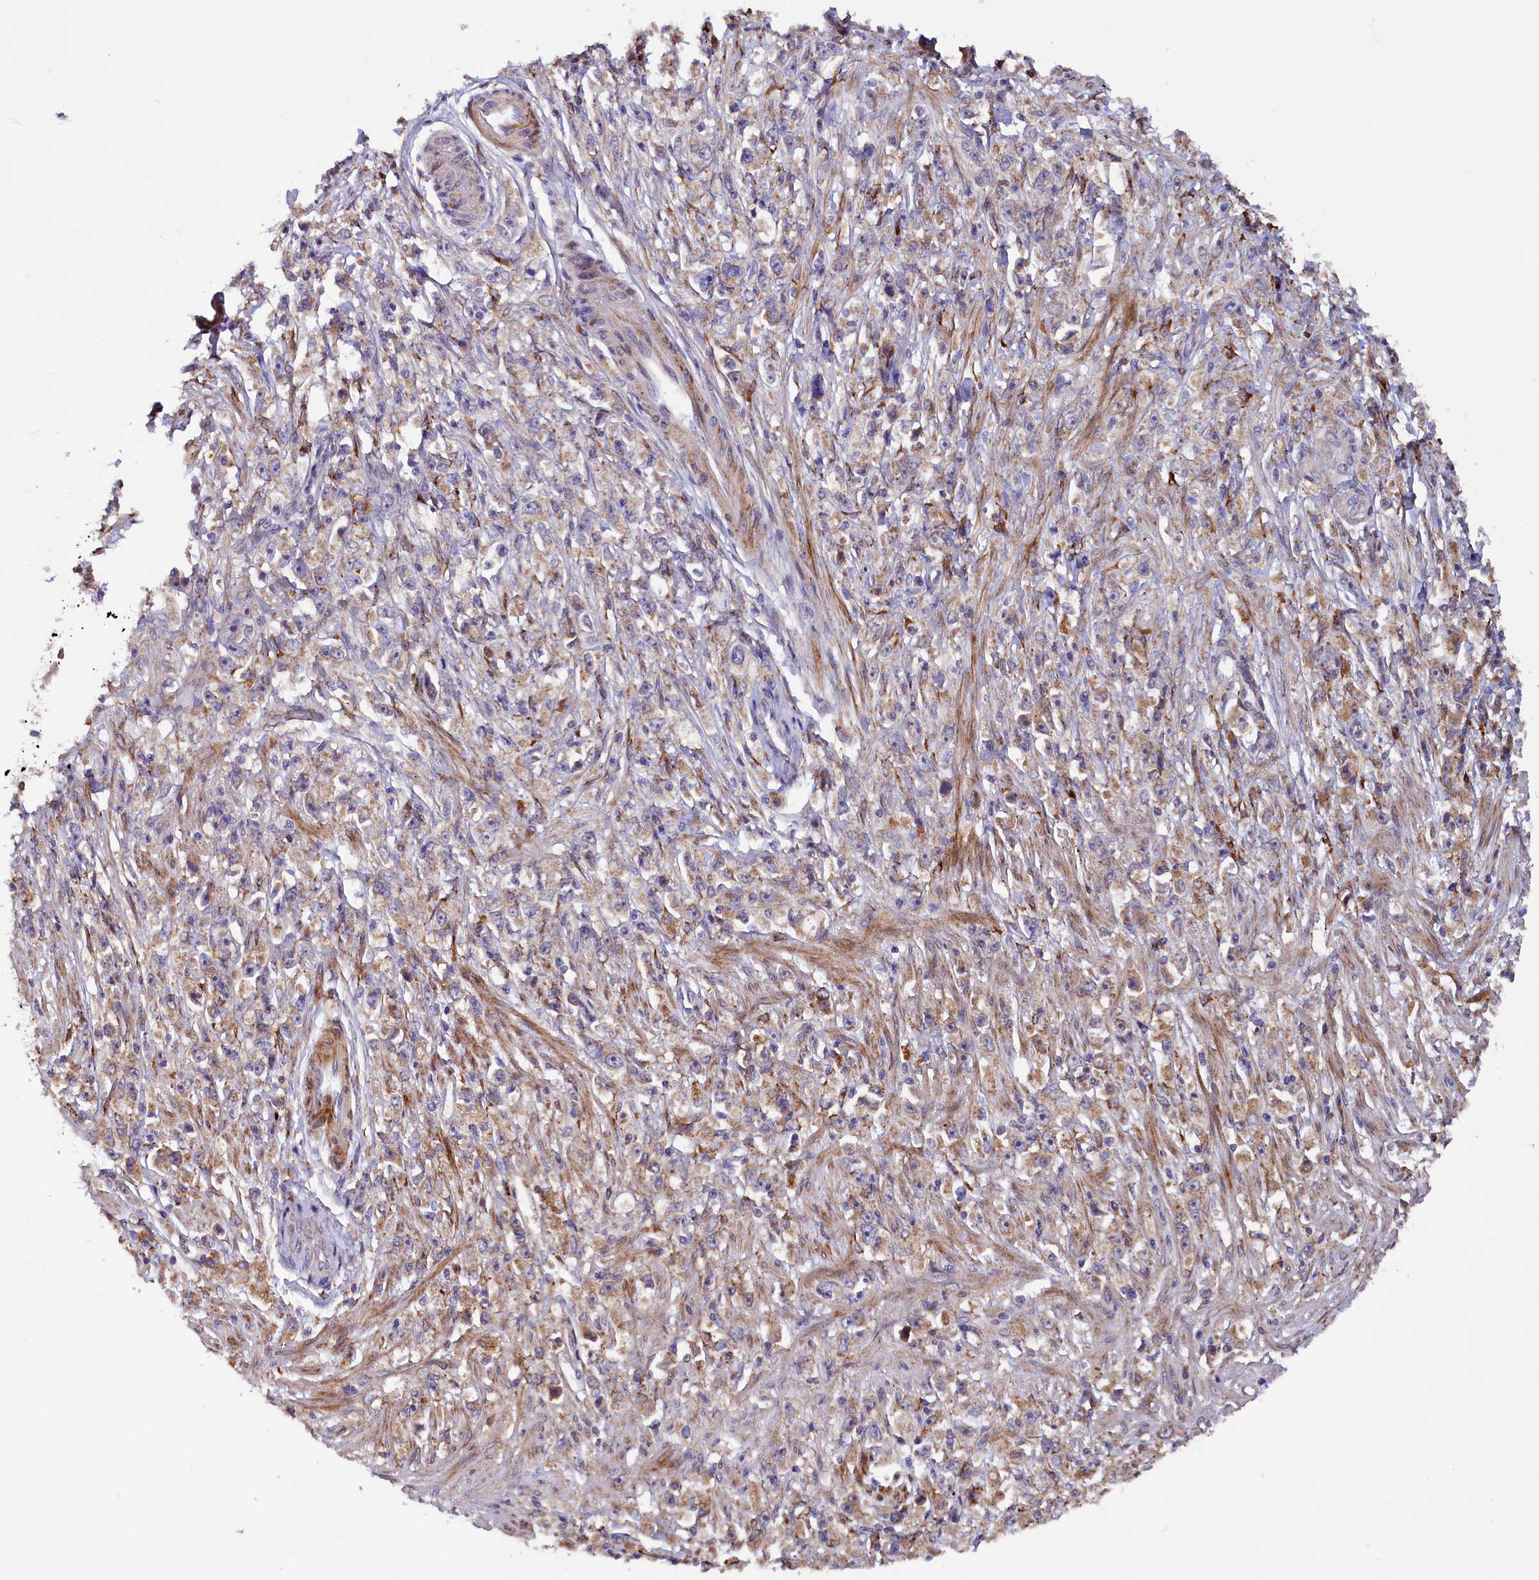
{"staining": {"intensity": "weak", "quantity": ">75%", "location": "cytoplasmic/membranous"}, "tissue": "stomach cancer", "cell_type": "Tumor cells", "image_type": "cancer", "snomed": [{"axis": "morphology", "description": "Adenocarcinoma, NOS"}, {"axis": "topography", "description": "Stomach"}], "caption": "Protein analysis of stomach cancer (adenocarcinoma) tissue reveals weak cytoplasmic/membranous staining in about >75% of tumor cells. The protein of interest is stained brown, and the nuclei are stained in blue (DAB (3,3'-diaminobenzidine) IHC with brightfield microscopy, high magnification).", "gene": "ARRDC4", "patient": {"sex": "female", "age": 59}}